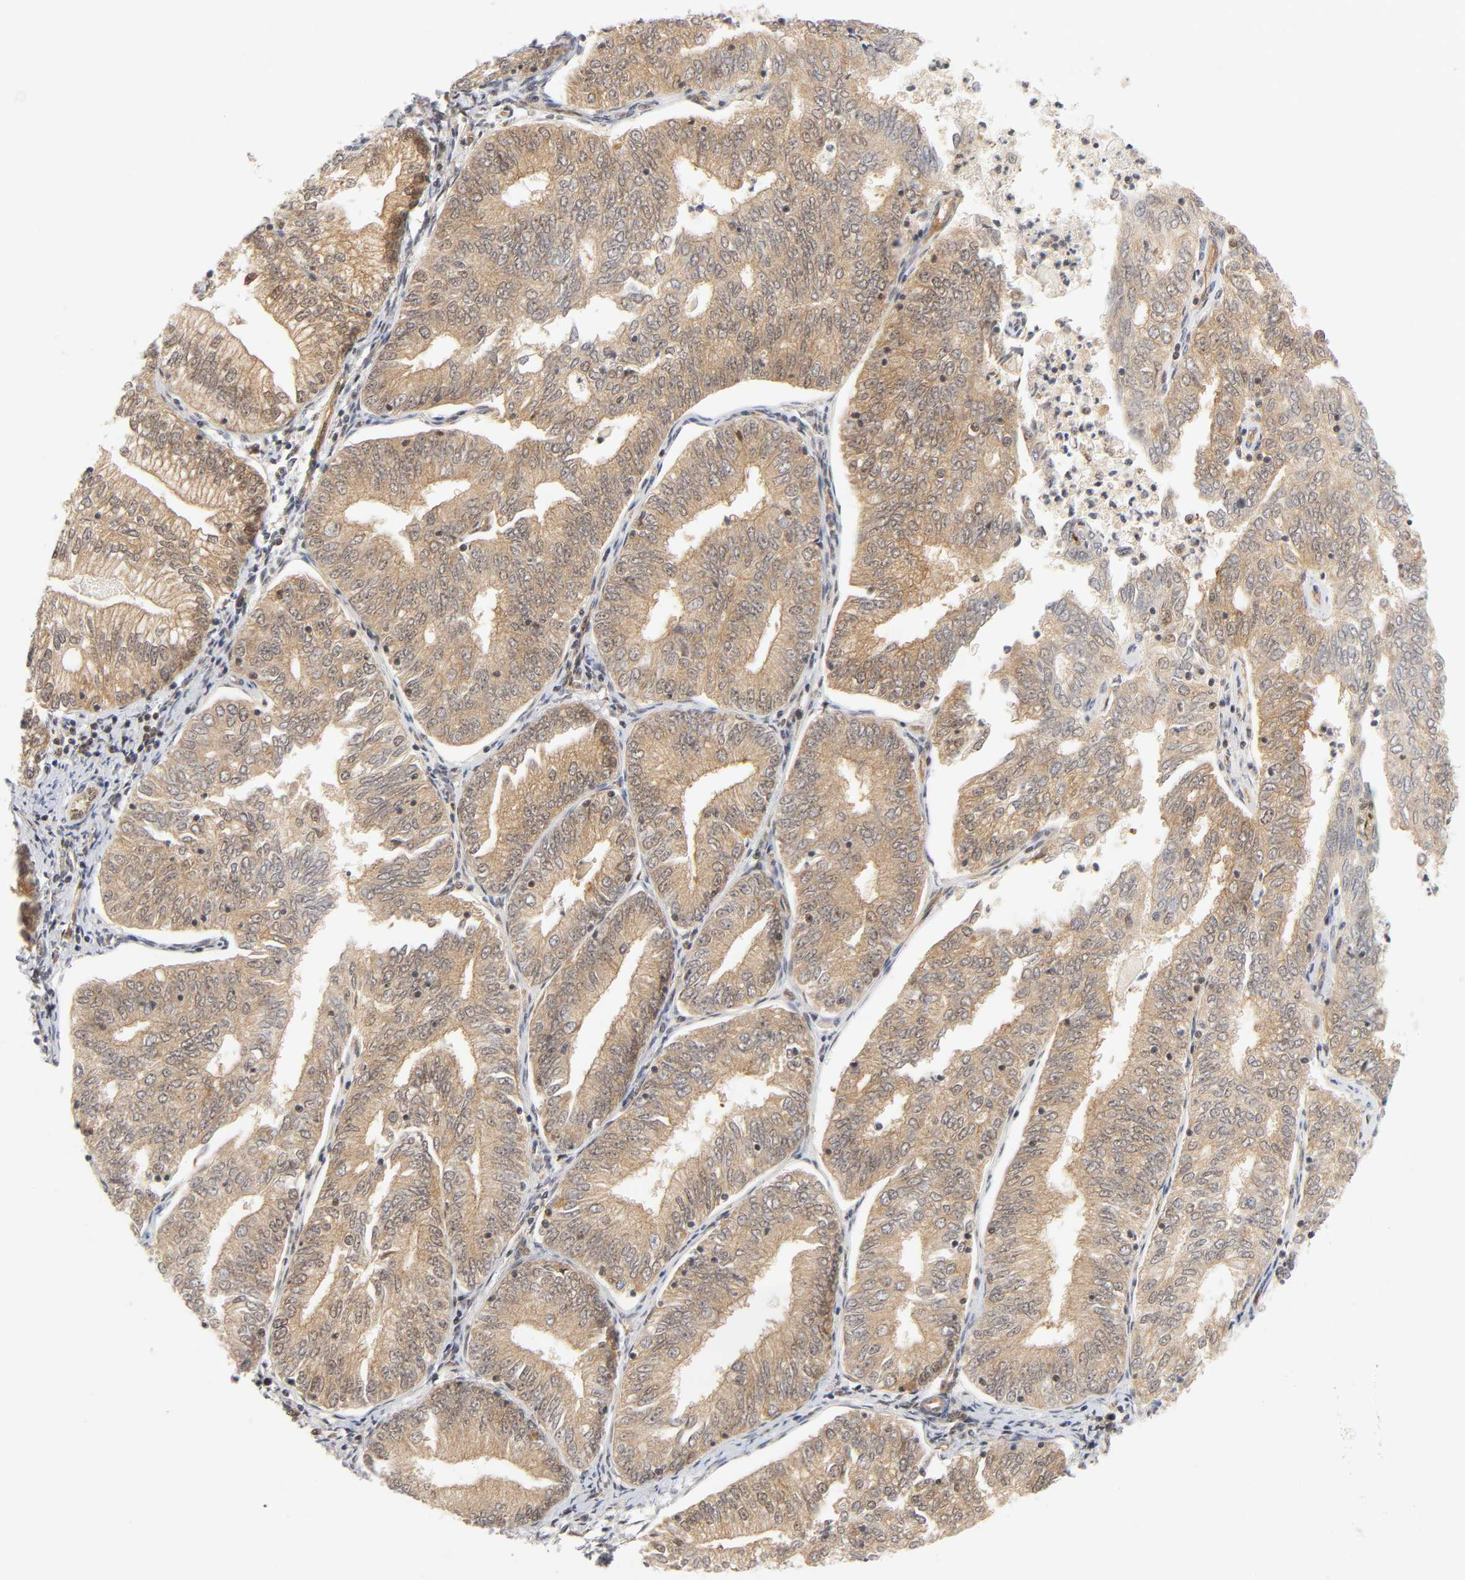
{"staining": {"intensity": "weak", "quantity": ">75%", "location": "cytoplasmic/membranous,nuclear"}, "tissue": "endometrial cancer", "cell_type": "Tumor cells", "image_type": "cancer", "snomed": [{"axis": "morphology", "description": "Adenocarcinoma, NOS"}, {"axis": "topography", "description": "Endometrium"}], "caption": "A brown stain highlights weak cytoplasmic/membranous and nuclear positivity of a protein in human endometrial cancer (adenocarcinoma) tumor cells.", "gene": "CDC37", "patient": {"sex": "female", "age": 69}}